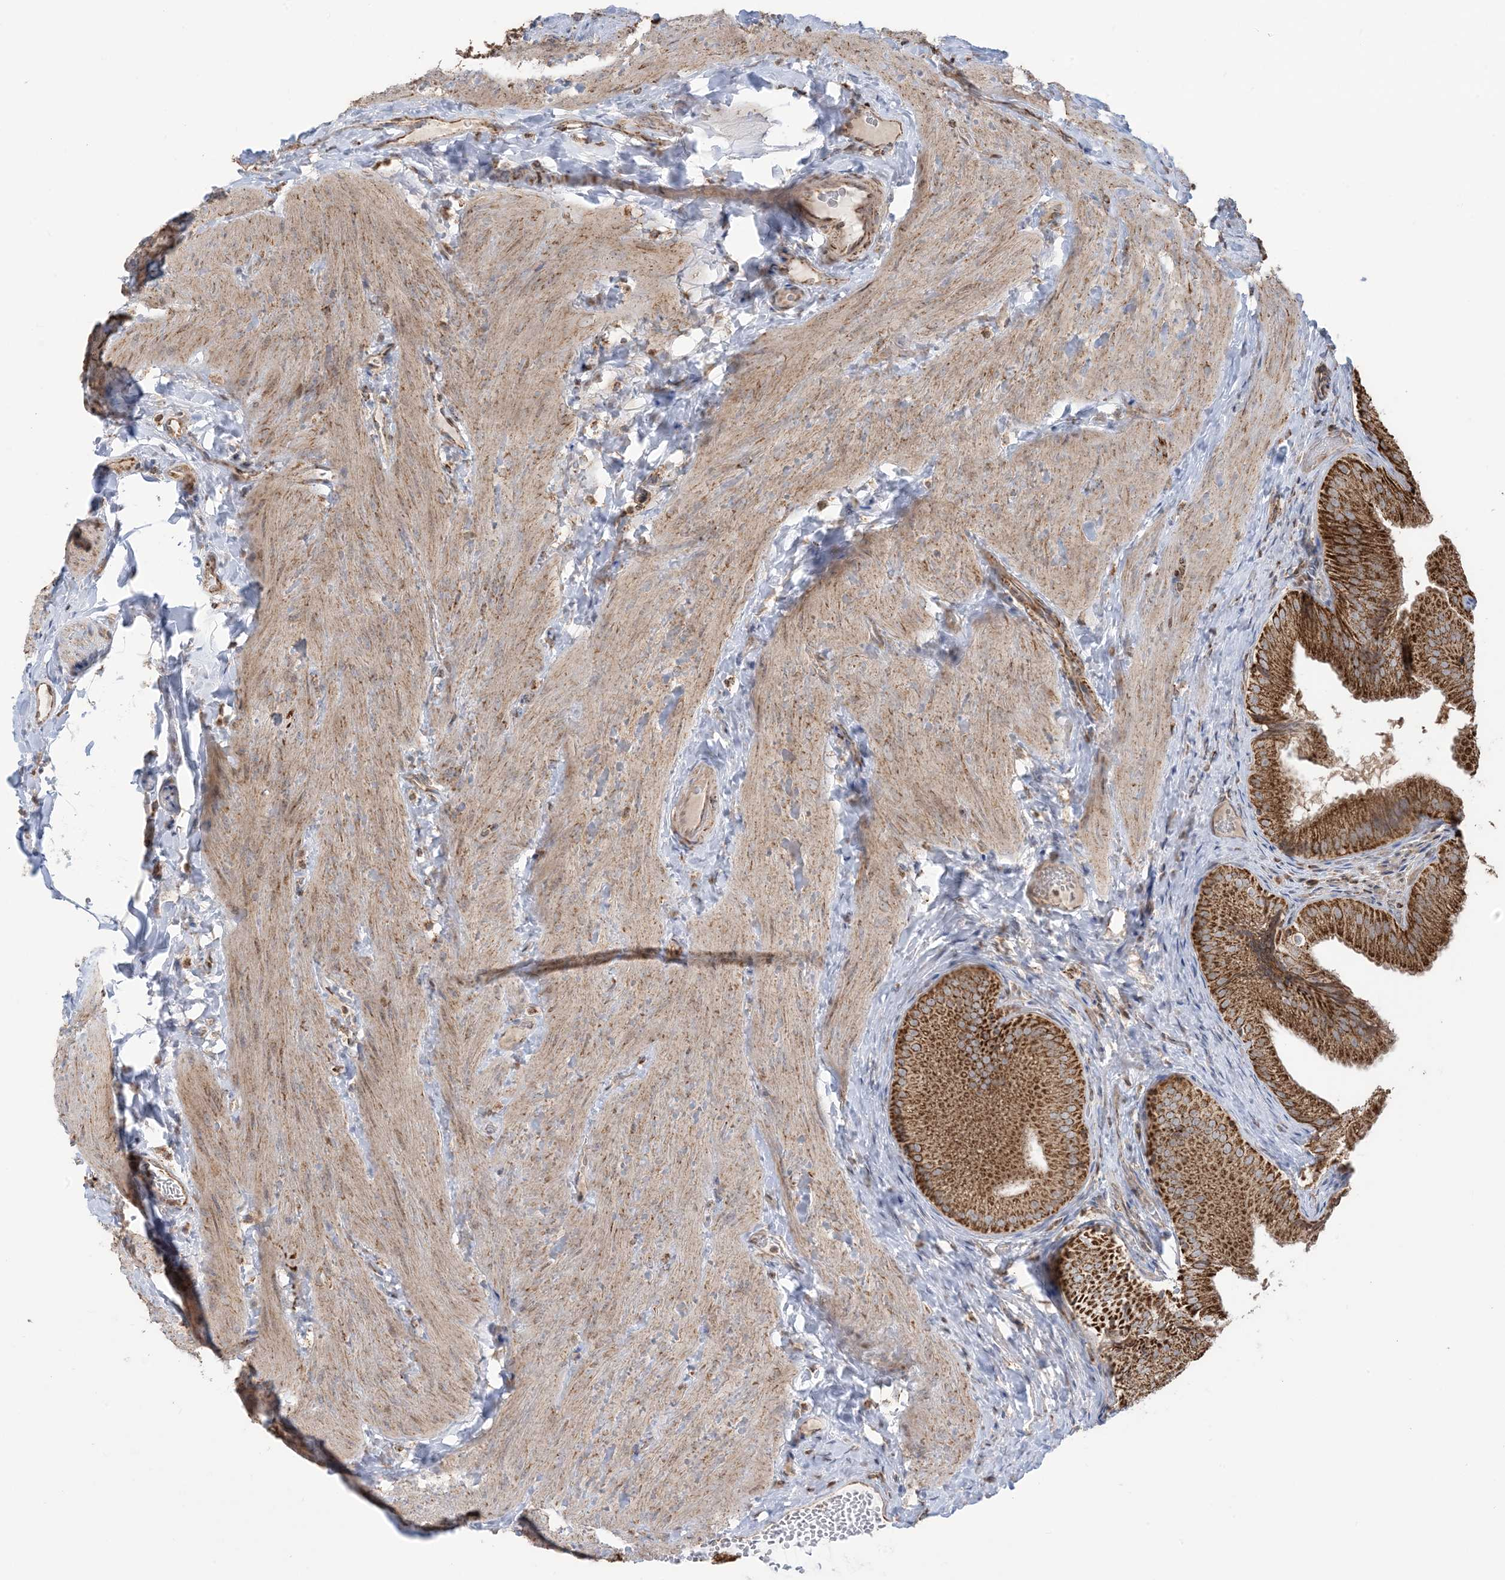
{"staining": {"intensity": "strong", "quantity": ">75%", "location": "cytoplasmic/membranous"}, "tissue": "gallbladder", "cell_type": "Glandular cells", "image_type": "normal", "snomed": [{"axis": "morphology", "description": "Normal tissue, NOS"}, {"axis": "topography", "description": "Gallbladder"}], "caption": "A brown stain shows strong cytoplasmic/membranous staining of a protein in glandular cells of unremarkable gallbladder. (IHC, brightfield microscopy, high magnification).", "gene": "MAPKBP1", "patient": {"sex": "female", "age": 30}}